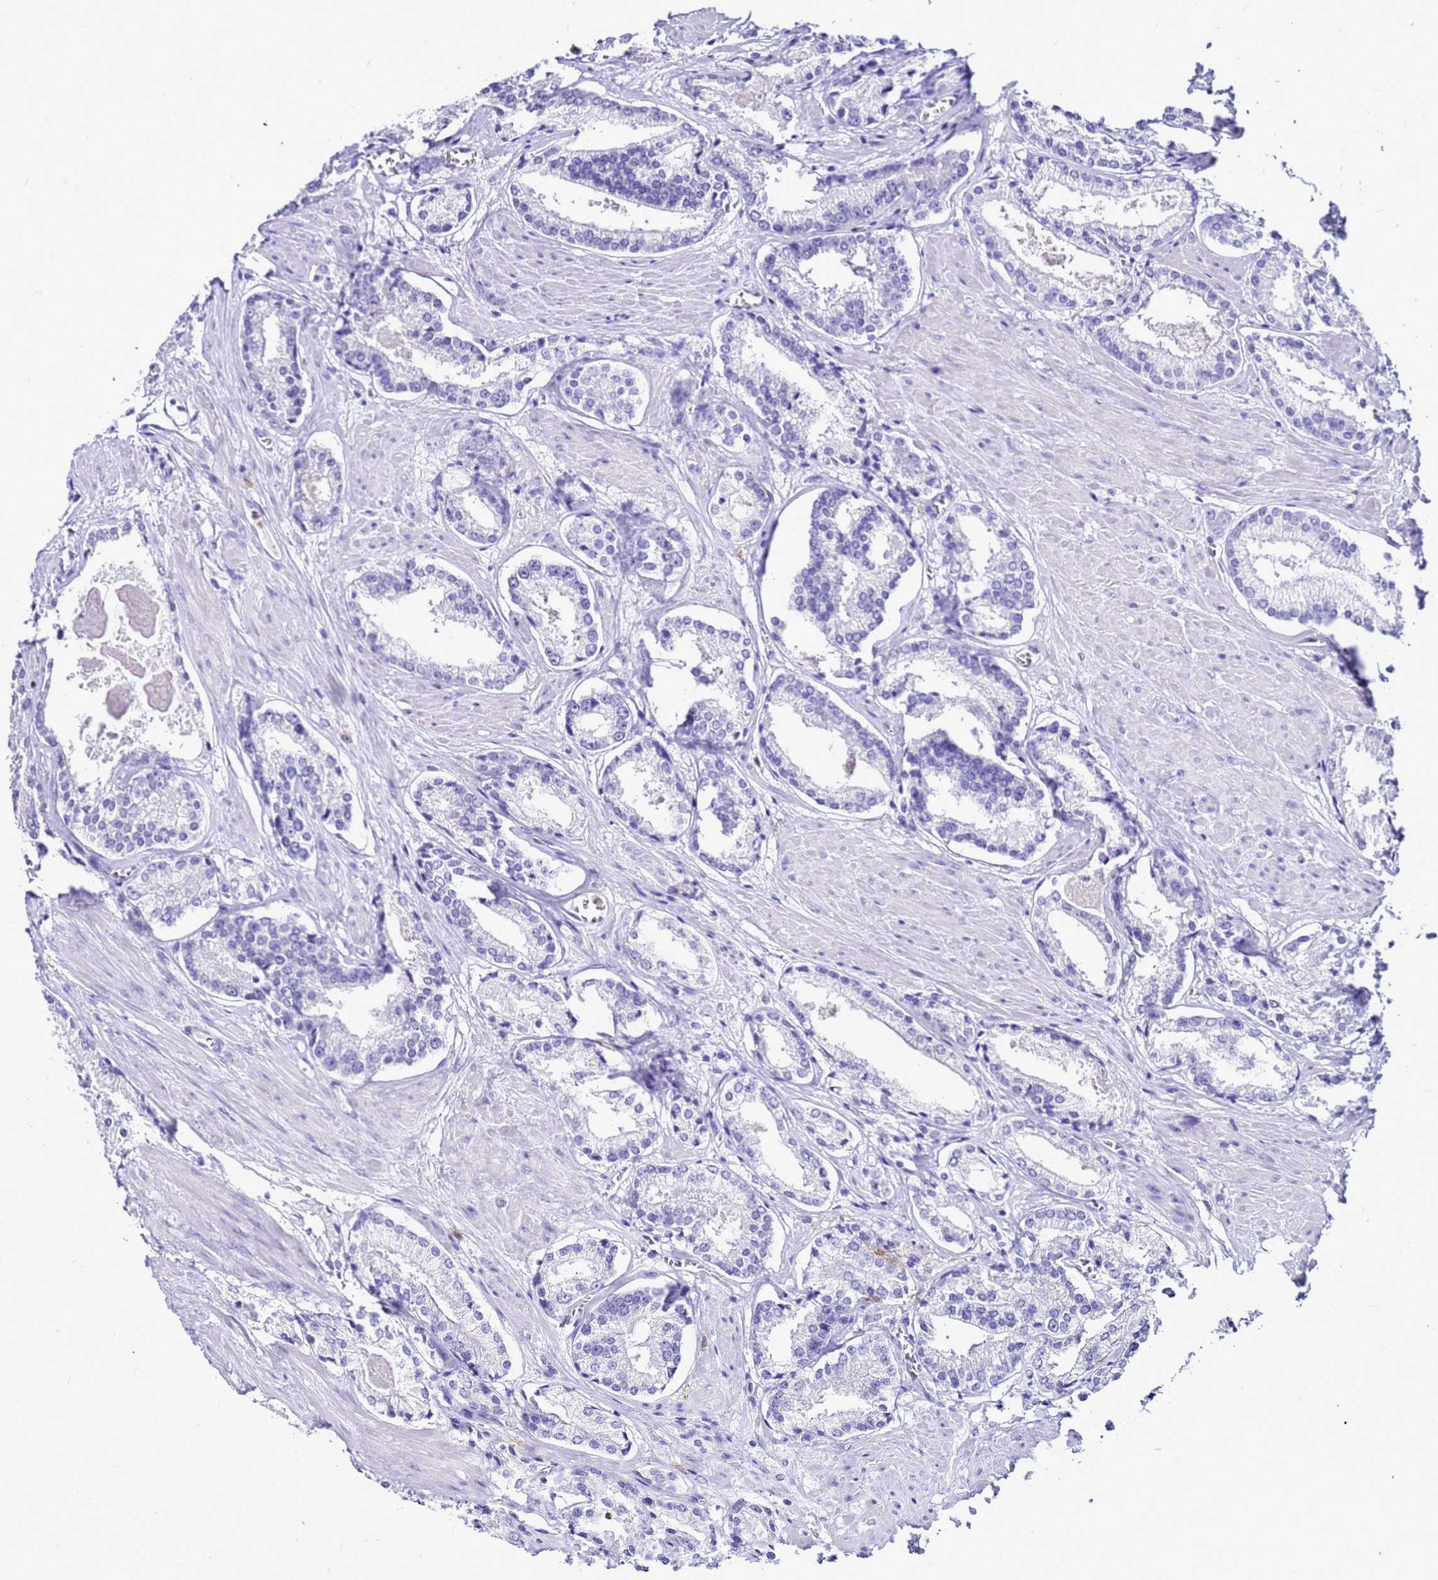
{"staining": {"intensity": "negative", "quantity": "none", "location": "none"}, "tissue": "prostate cancer", "cell_type": "Tumor cells", "image_type": "cancer", "snomed": [{"axis": "morphology", "description": "Adenocarcinoma, Low grade"}, {"axis": "topography", "description": "Prostate"}], "caption": "High power microscopy image of an IHC micrograph of prostate adenocarcinoma (low-grade), revealing no significant expression in tumor cells.", "gene": "CSTA", "patient": {"sex": "male", "age": 54}}